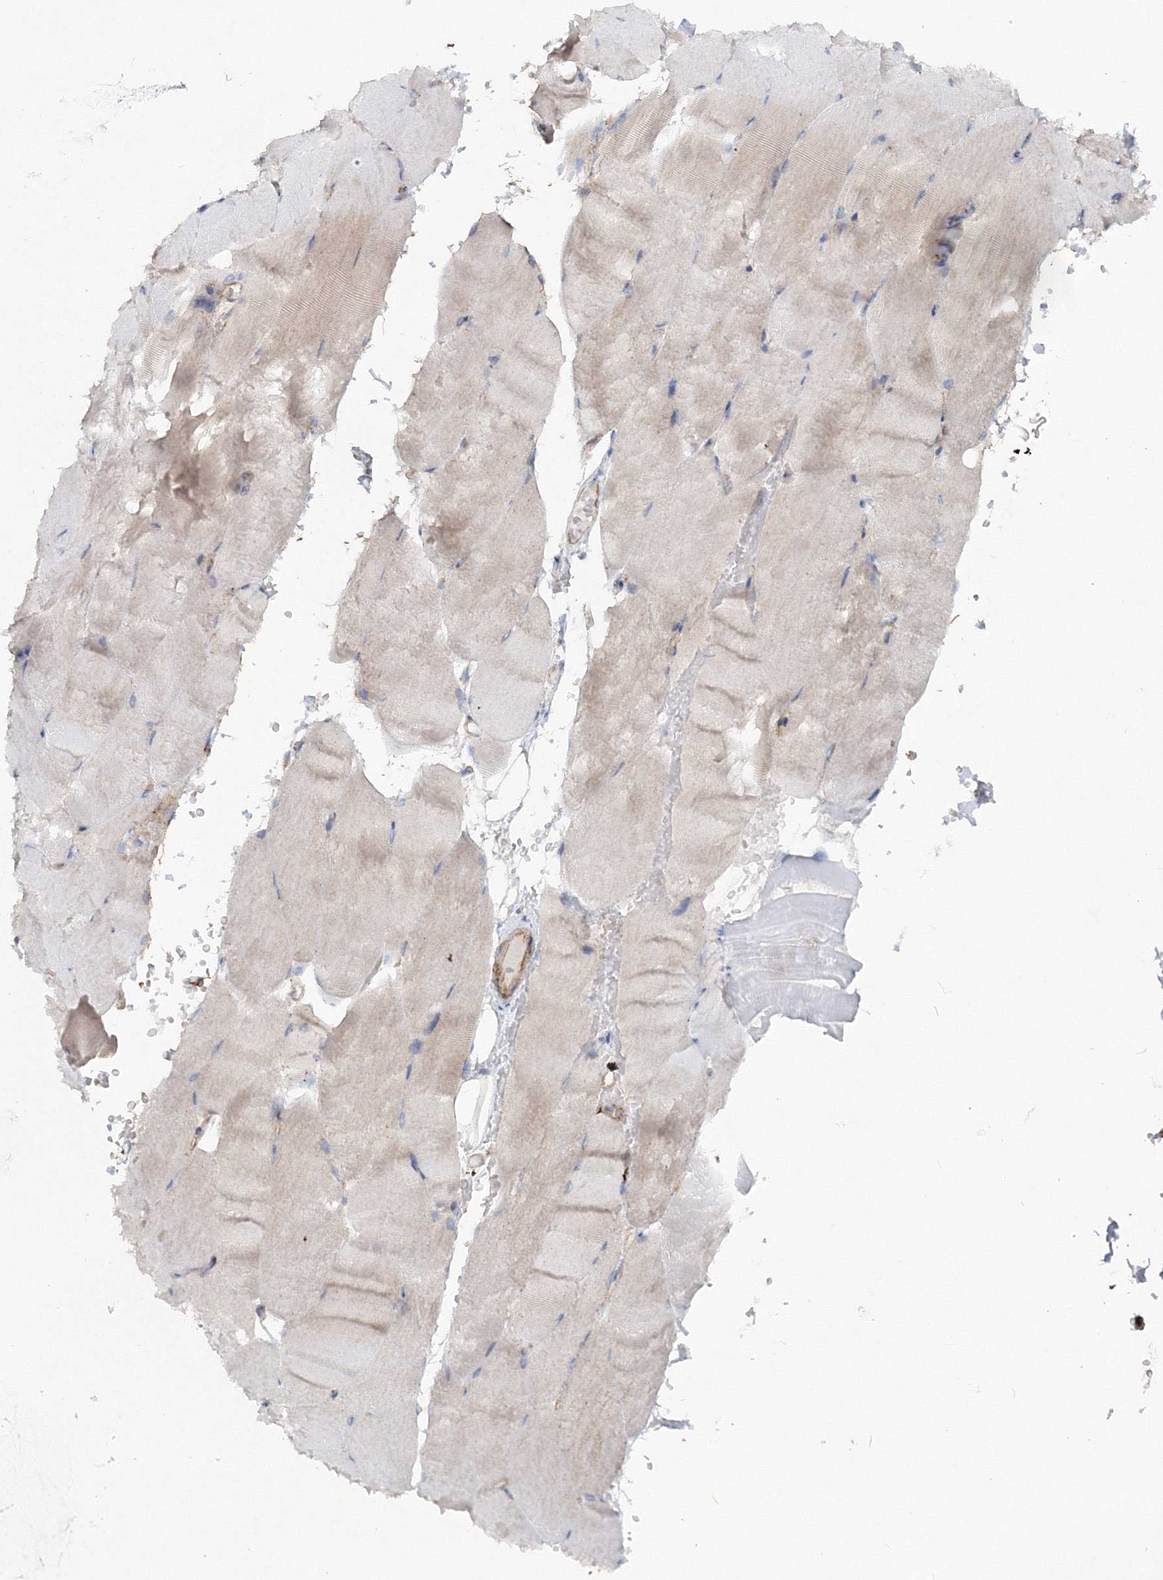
{"staining": {"intensity": "weak", "quantity": "<25%", "location": "cytoplasmic/membranous"}, "tissue": "skeletal muscle", "cell_type": "Myocytes", "image_type": "normal", "snomed": [{"axis": "morphology", "description": "Normal tissue, NOS"}, {"axis": "topography", "description": "Skeletal muscle"}, {"axis": "topography", "description": "Parathyroid gland"}], "caption": "The micrograph displays no staining of myocytes in normal skeletal muscle.", "gene": "GGA2", "patient": {"sex": "female", "age": 37}}